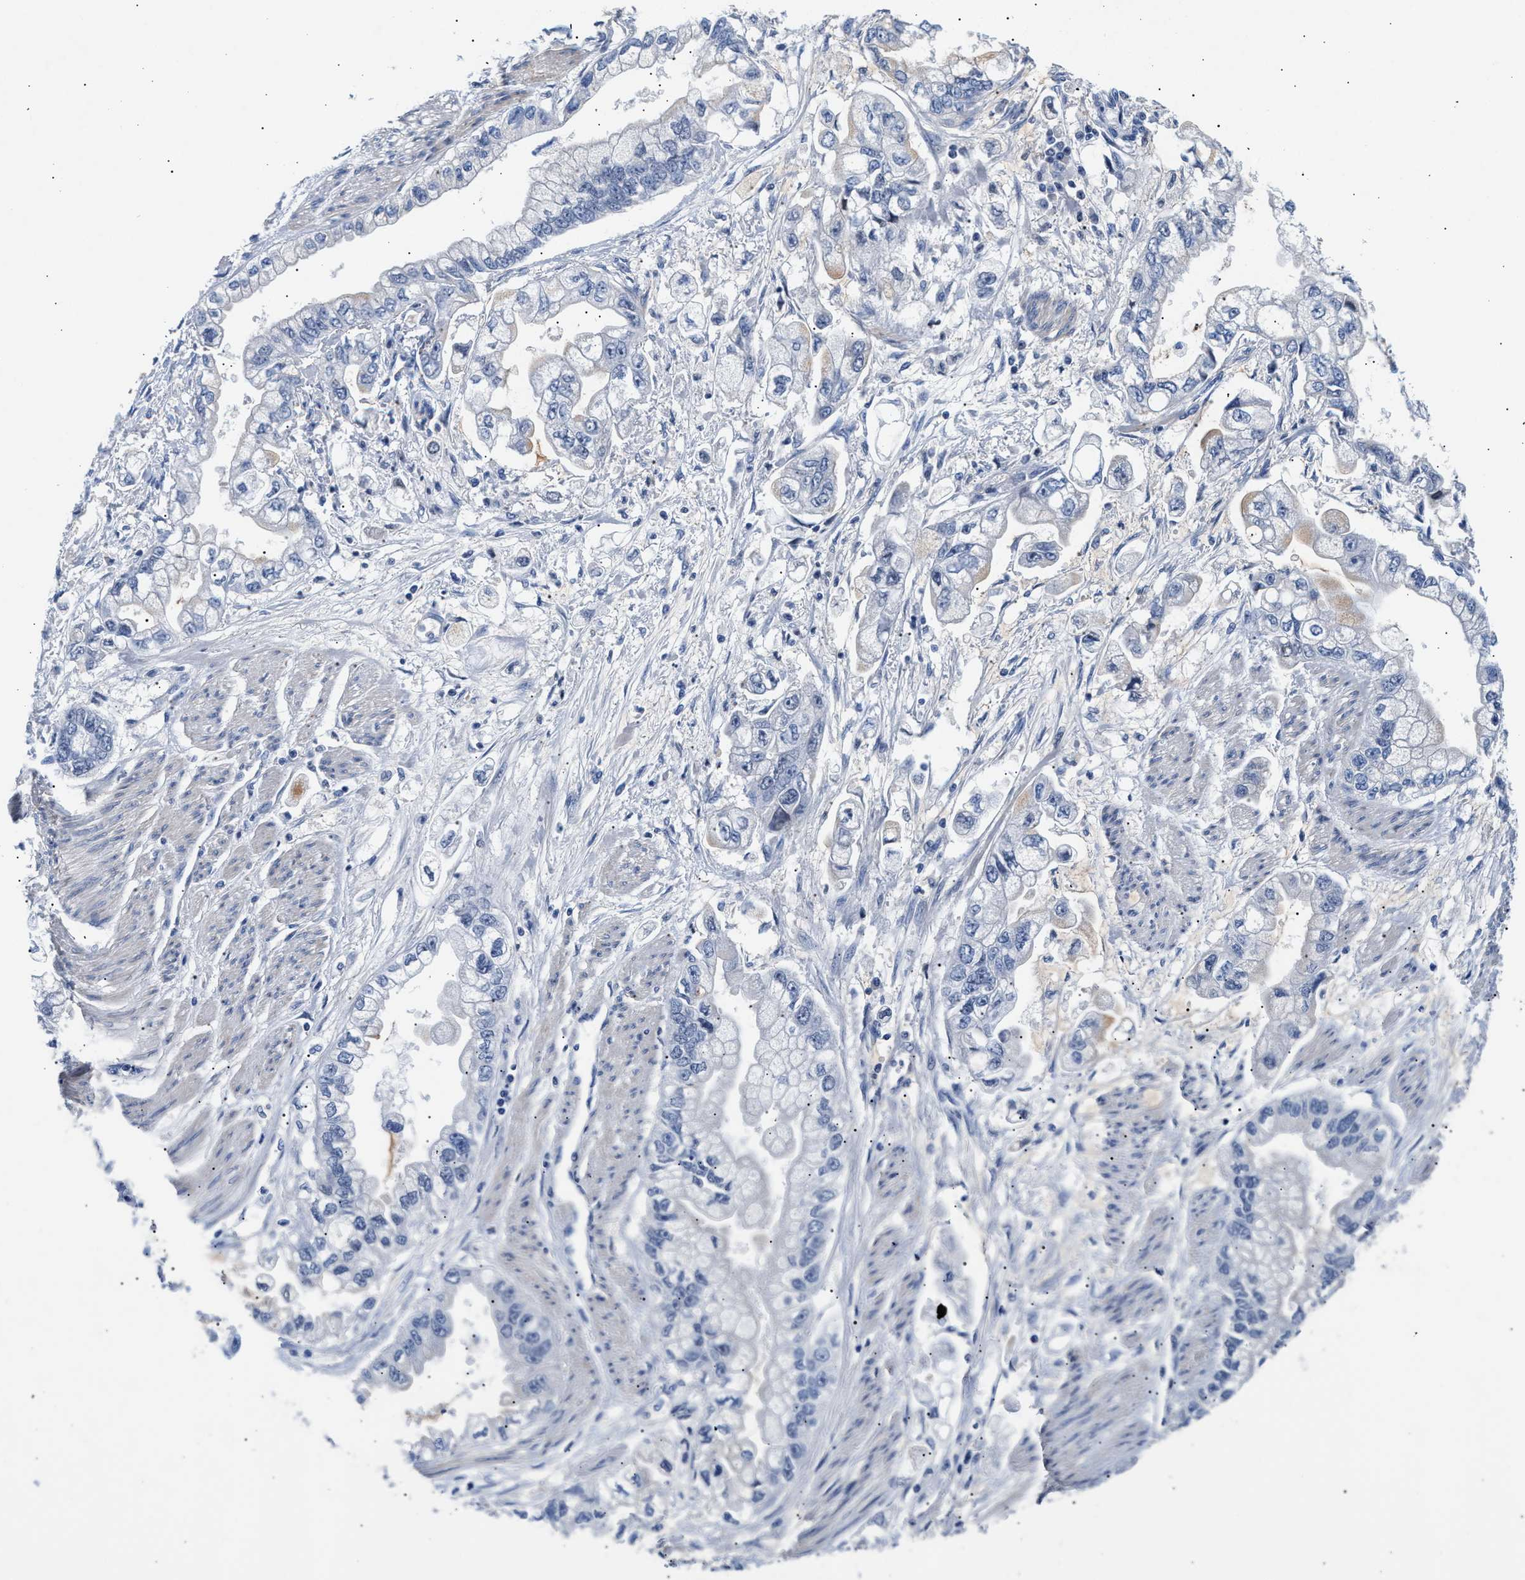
{"staining": {"intensity": "negative", "quantity": "none", "location": "none"}, "tissue": "stomach cancer", "cell_type": "Tumor cells", "image_type": "cancer", "snomed": [{"axis": "morphology", "description": "Normal tissue, NOS"}, {"axis": "morphology", "description": "Adenocarcinoma, NOS"}, {"axis": "topography", "description": "Stomach"}], "caption": "The micrograph reveals no staining of tumor cells in stomach adenocarcinoma.", "gene": "ACTL7B", "patient": {"sex": "male", "age": 62}}